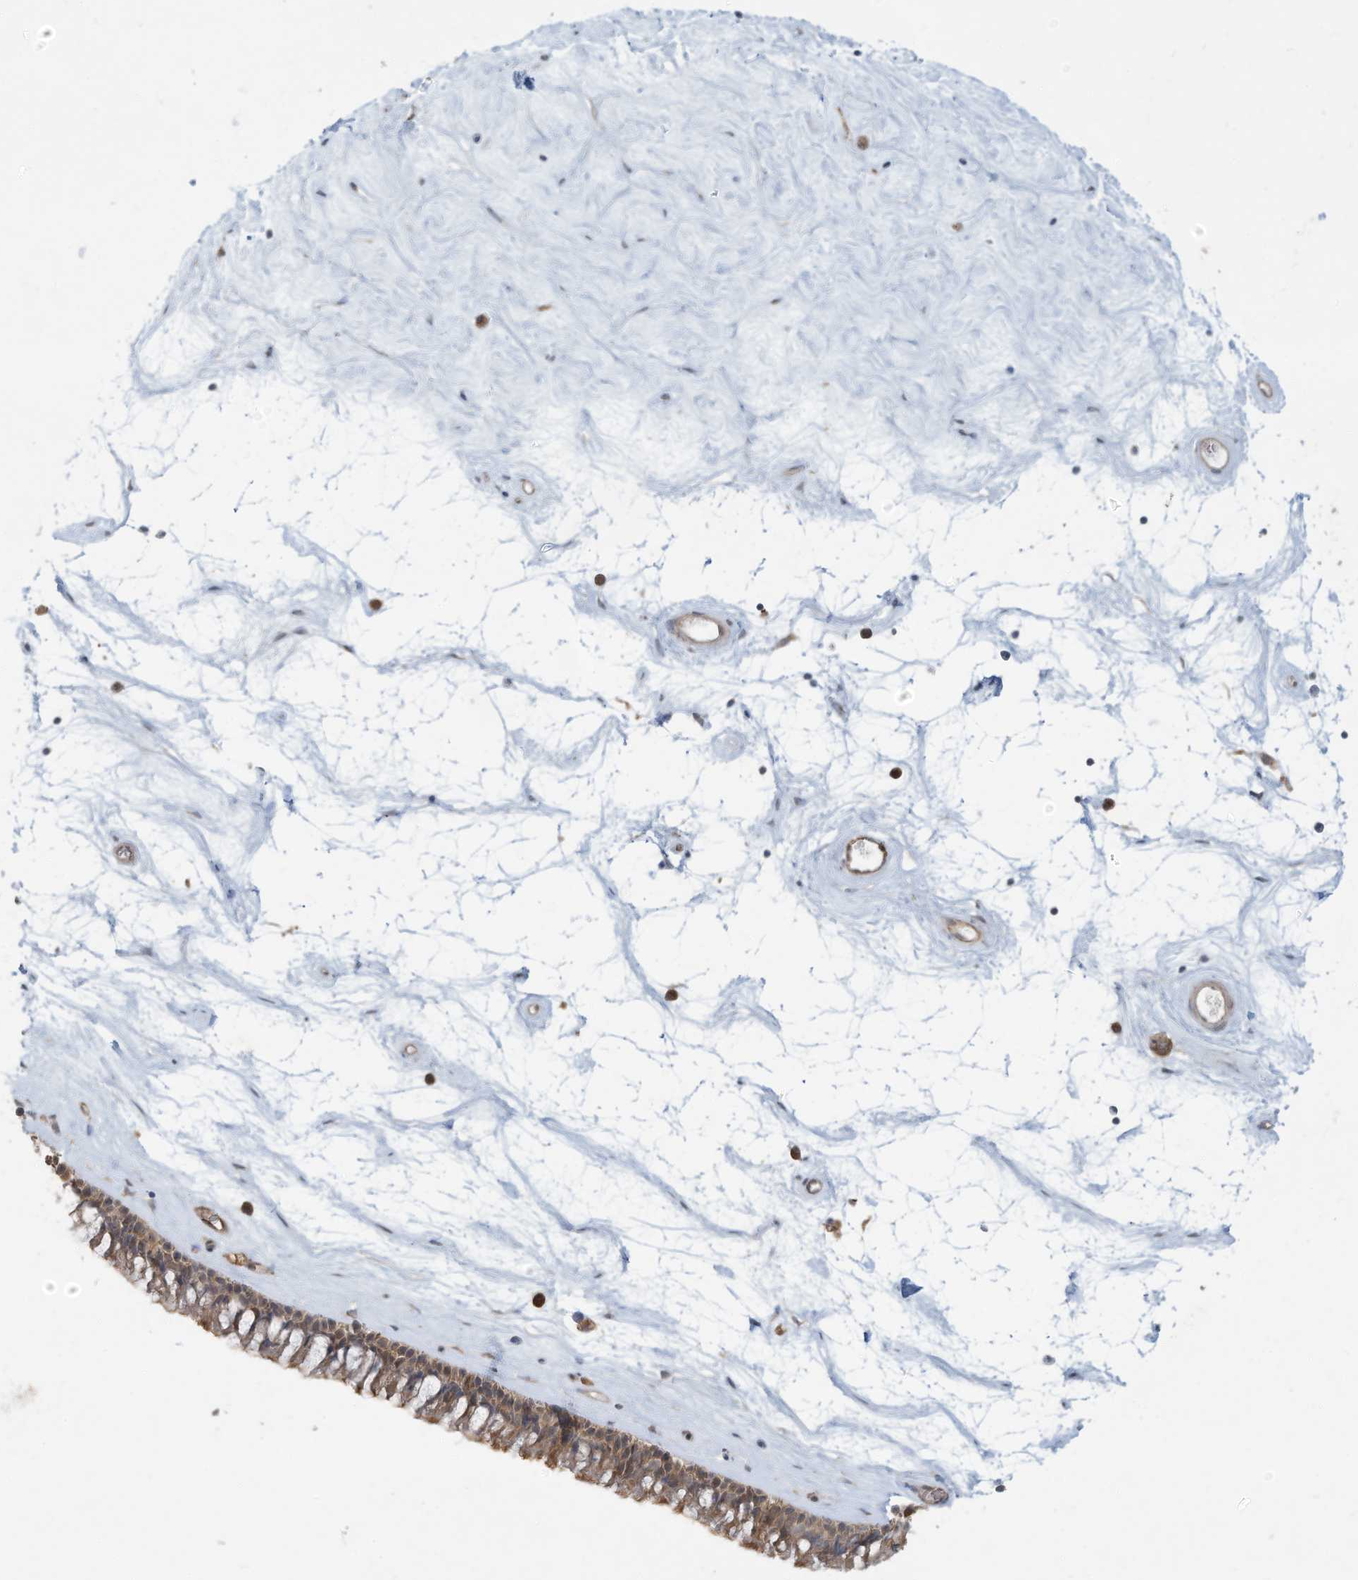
{"staining": {"intensity": "moderate", "quantity": ">75%", "location": "cytoplasmic/membranous"}, "tissue": "nasopharynx", "cell_type": "Respiratory epithelial cells", "image_type": "normal", "snomed": [{"axis": "morphology", "description": "Normal tissue, NOS"}, {"axis": "topography", "description": "Nasopharynx"}], "caption": "A micrograph showing moderate cytoplasmic/membranous expression in approximately >75% of respiratory epithelial cells in unremarkable nasopharynx, as visualized by brown immunohistochemical staining.", "gene": "ERI2", "patient": {"sex": "male", "age": 64}}